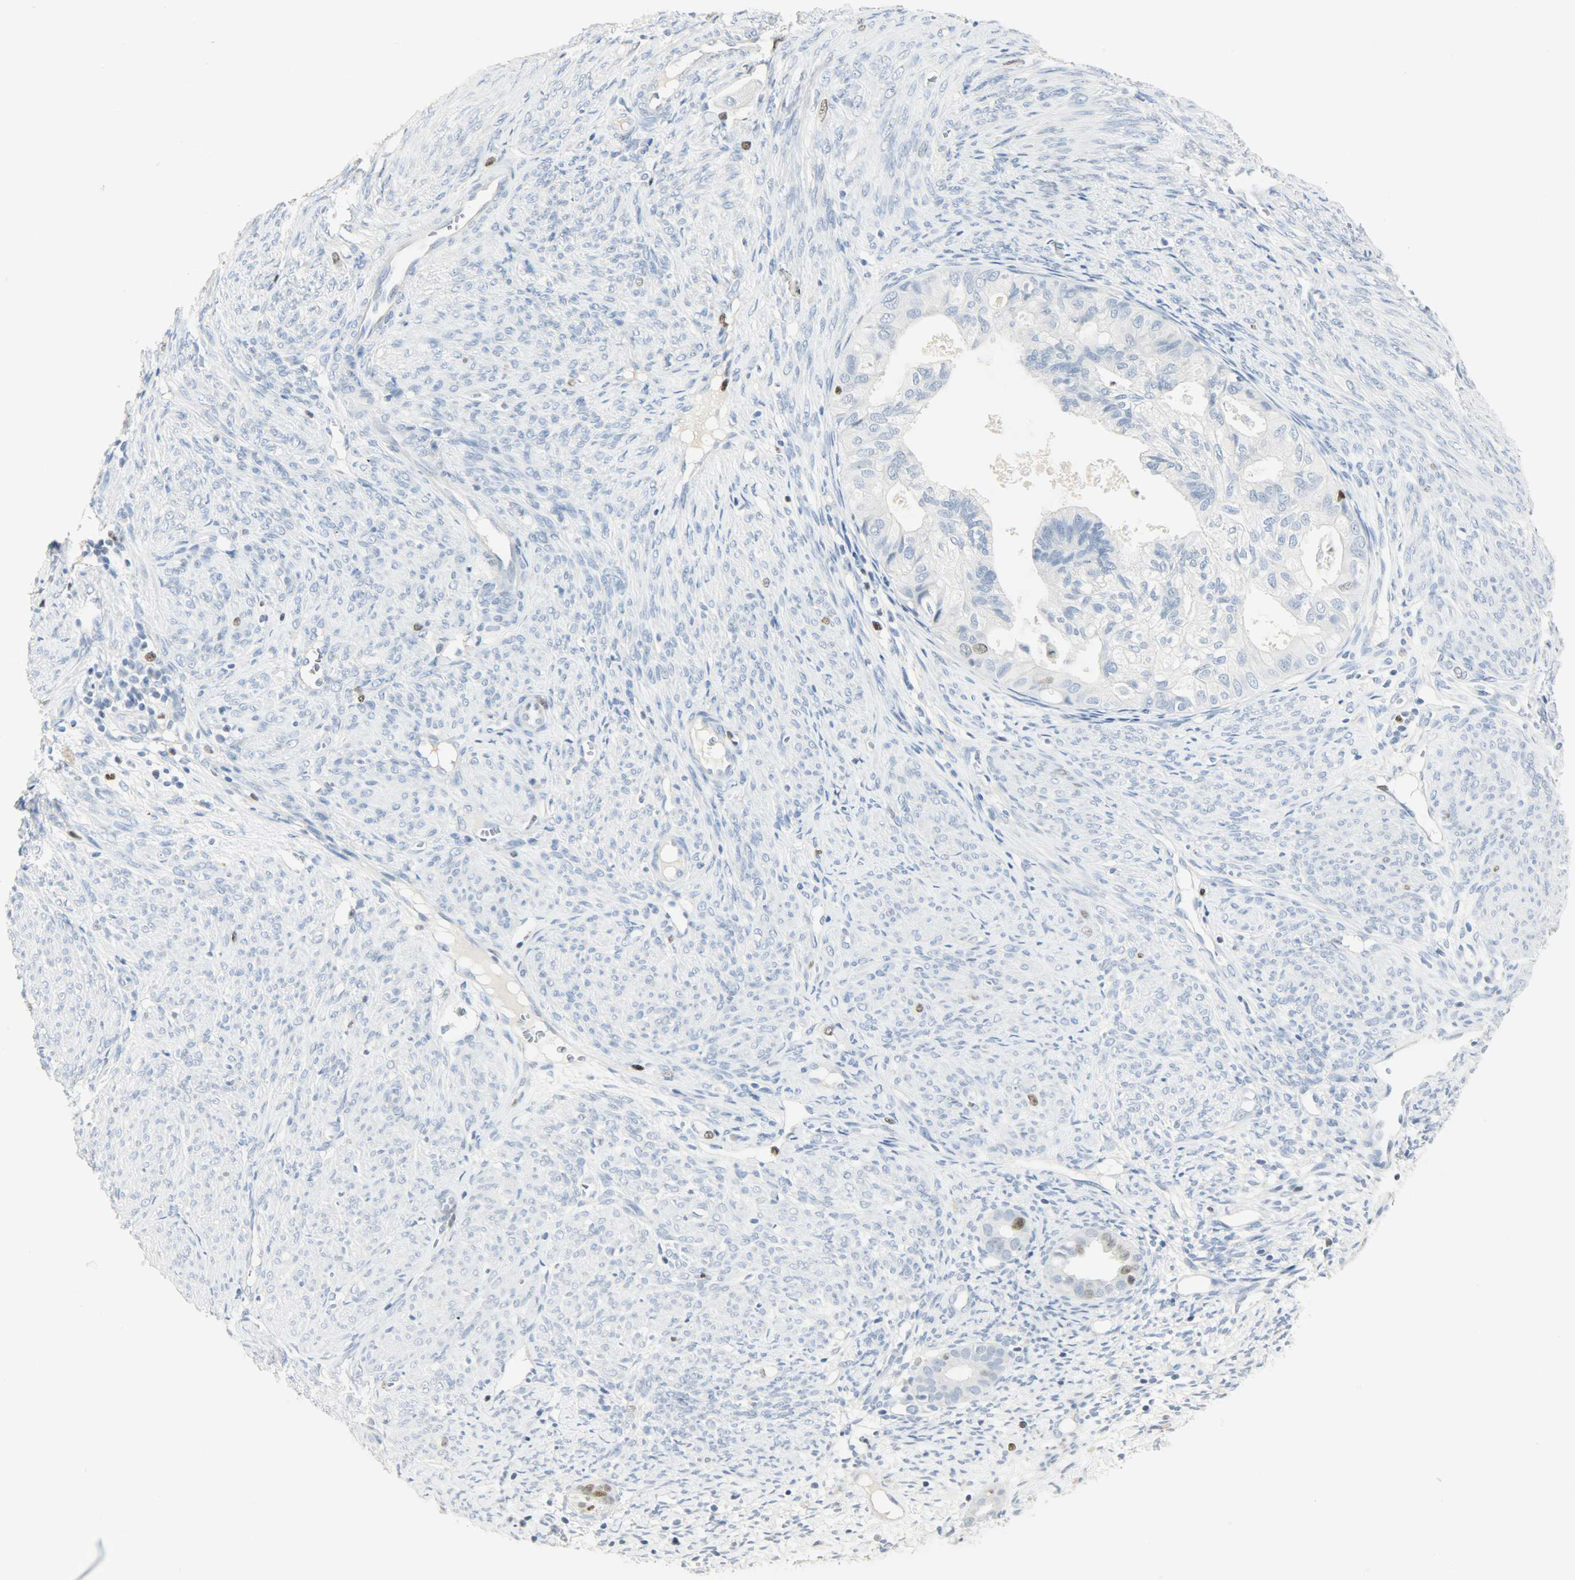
{"staining": {"intensity": "negative", "quantity": "none", "location": "none"}, "tissue": "cervical cancer", "cell_type": "Tumor cells", "image_type": "cancer", "snomed": [{"axis": "morphology", "description": "Normal tissue, NOS"}, {"axis": "morphology", "description": "Adenocarcinoma, NOS"}, {"axis": "topography", "description": "Cervix"}, {"axis": "topography", "description": "Endometrium"}], "caption": "Photomicrograph shows no protein positivity in tumor cells of cervical cancer tissue.", "gene": "HELLS", "patient": {"sex": "female", "age": 86}}